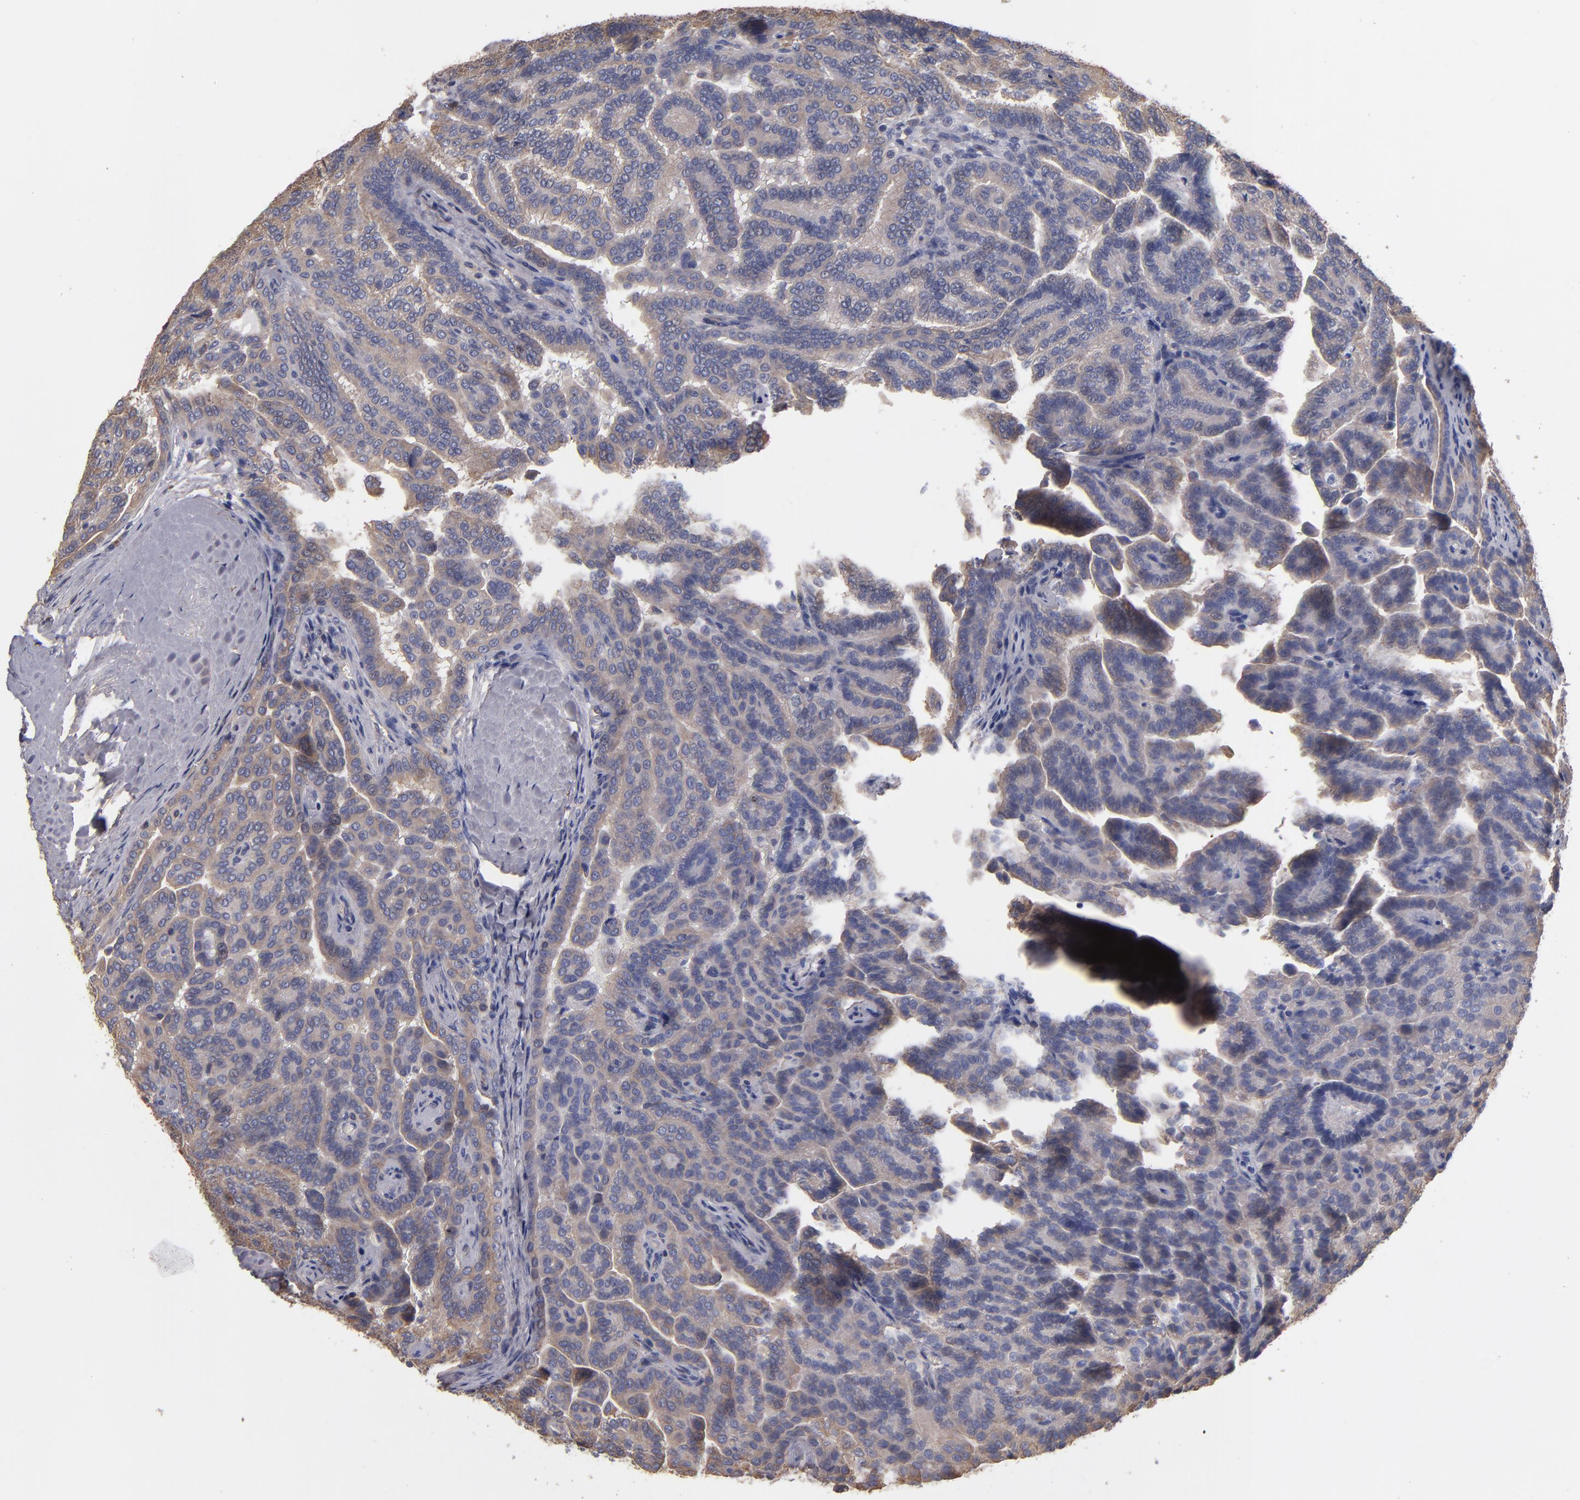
{"staining": {"intensity": "weak", "quantity": "25%-75%", "location": "cytoplasmic/membranous"}, "tissue": "renal cancer", "cell_type": "Tumor cells", "image_type": "cancer", "snomed": [{"axis": "morphology", "description": "Adenocarcinoma, NOS"}, {"axis": "topography", "description": "Kidney"}], "caption": "Adenocarcinoma (renal) tissue displays weak cytoplasmic/membranous staining in approximately 25%-75% of tumor cells (IHC, brightfield microscopy, high magnification).", "gene": "ESYT2", "patient": {"sex": "male", "age": 61}}